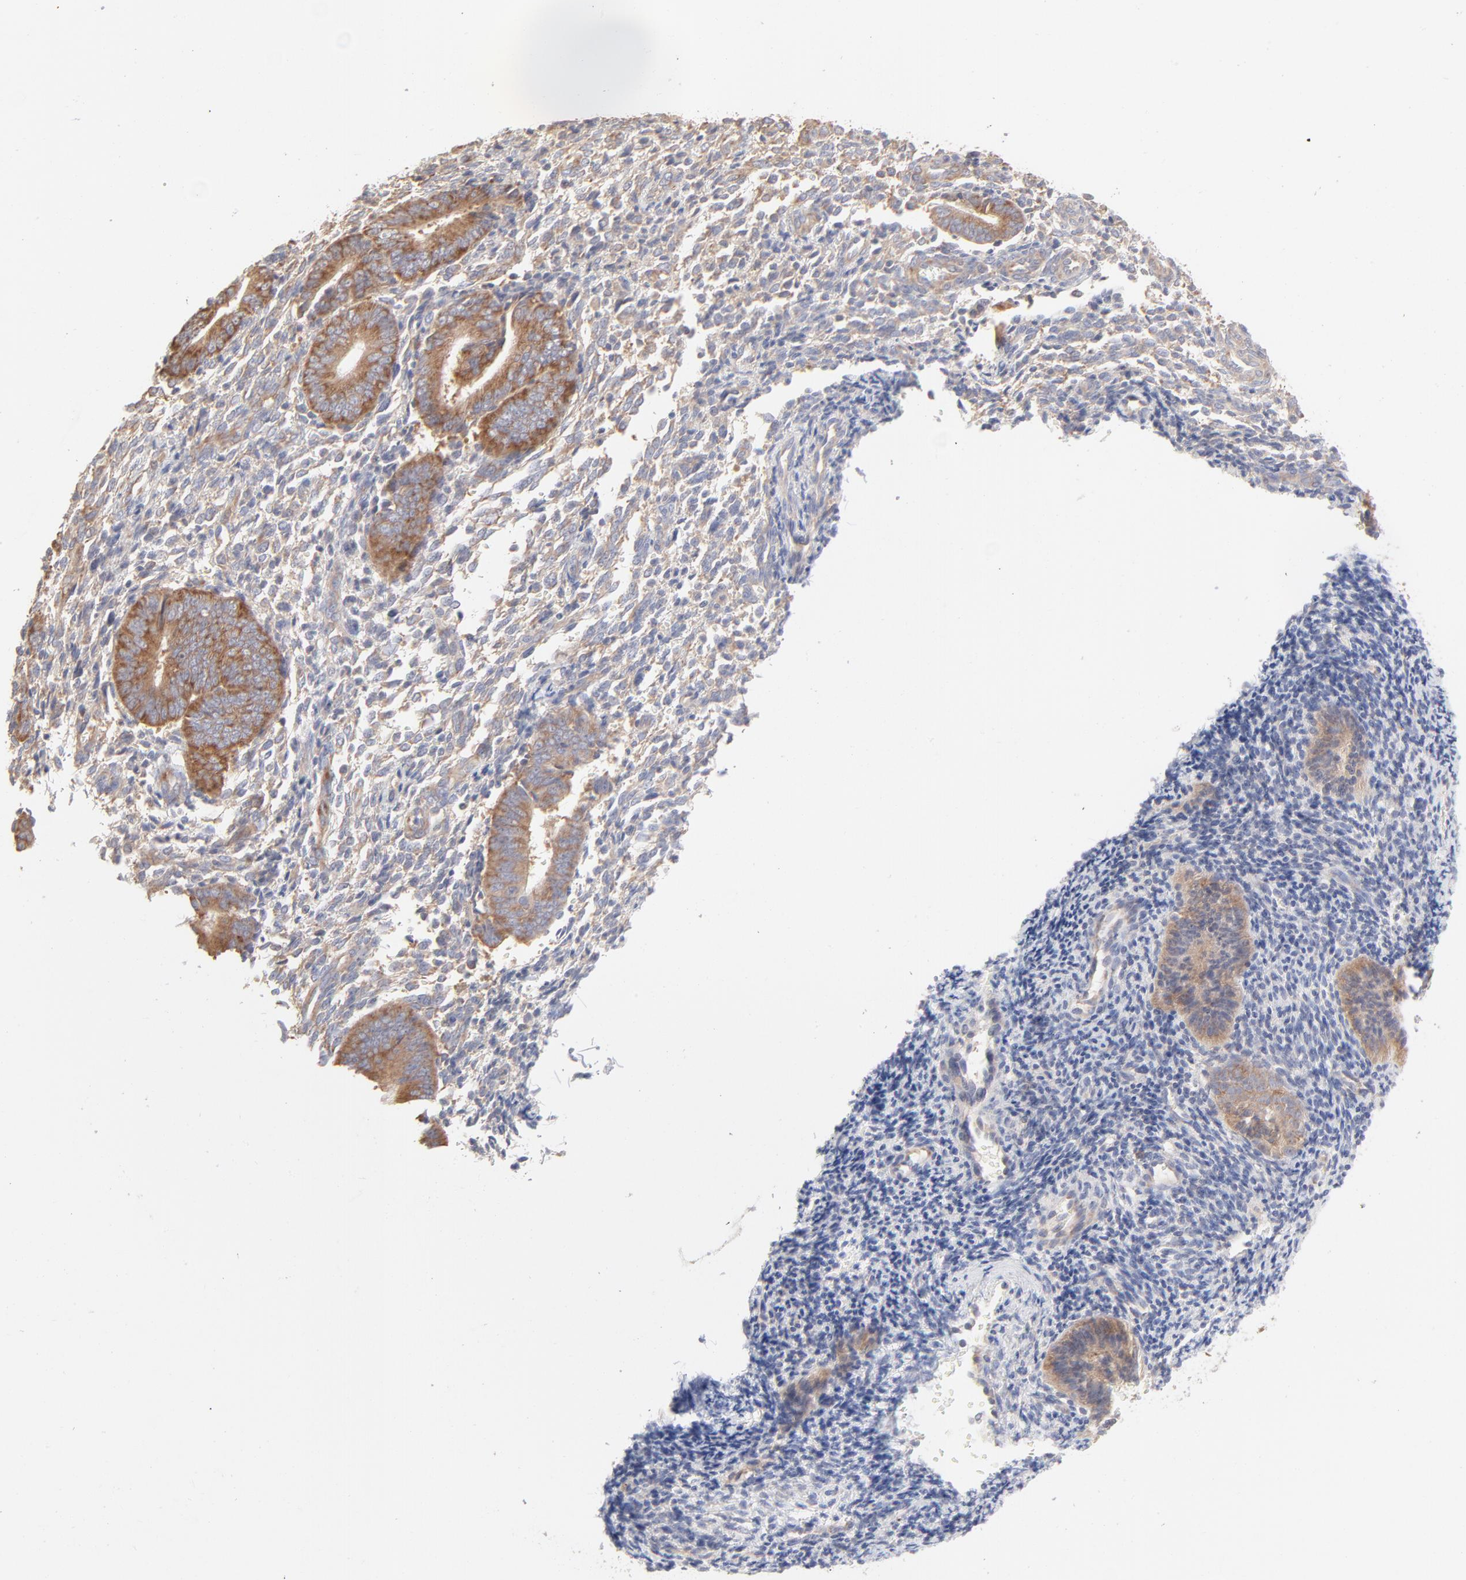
{"staining": {"intensity": "weak", "quantity": ">75%", "location": "cytoplasmic/membranous"}, "tissue": "endometrium", "cell_type": "Cells in endometrial stroma", "image_type": "normal", "snomed": [{"axis": "morphology", "description": "Normal tissue, NOS"}, {"axis": "topography", "description": "Uterus"}, {"axis": "topography", "description": "Endometrium"}], "caption": "A brown stain labels weak cytoplasmic/membranous positivity of a protein in cells in endometrial stroma of unremarkable endometrium.", "gene": "RPS21", "patient": {"sex": "female", "age": 33}}